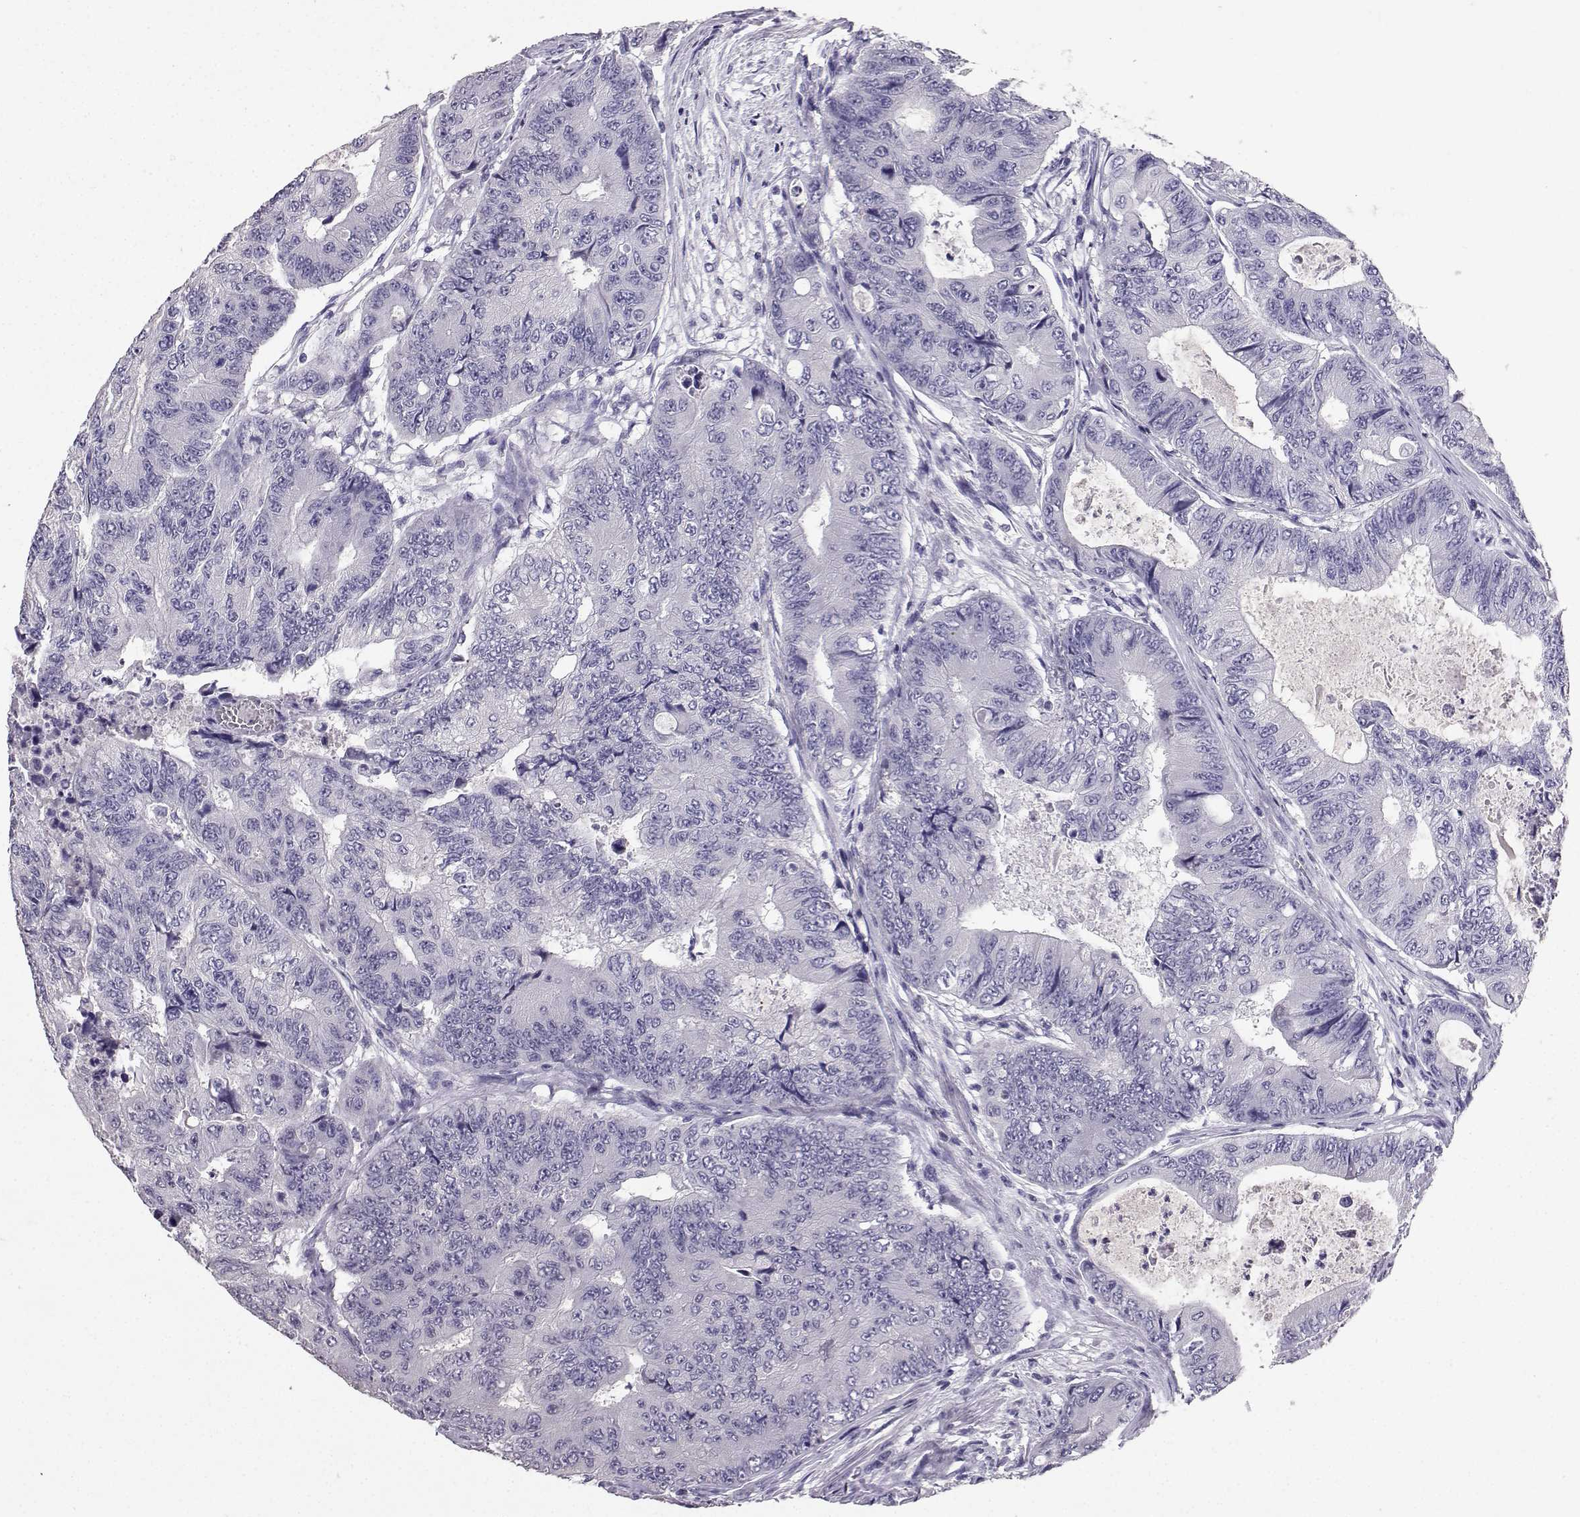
{"staining": {"intensity": "negative", "quantity": "none", "location": "none"}, "tissue": "colorectal cancer", "cell_type": "Tumor cells", "image_type": "cancer", "snomed": [{"axis": "morphology", "description": "Adenocarcinoma, NOS"}, {"axis": "topography", "description": "Colon"}], "caption": "This is an immunohistochemistry histopathology image of human colorectal cancer. There is no expression in tumor cells.", "gene": "SPAG11B", "patient": {"sex": "female", "age": 48}}